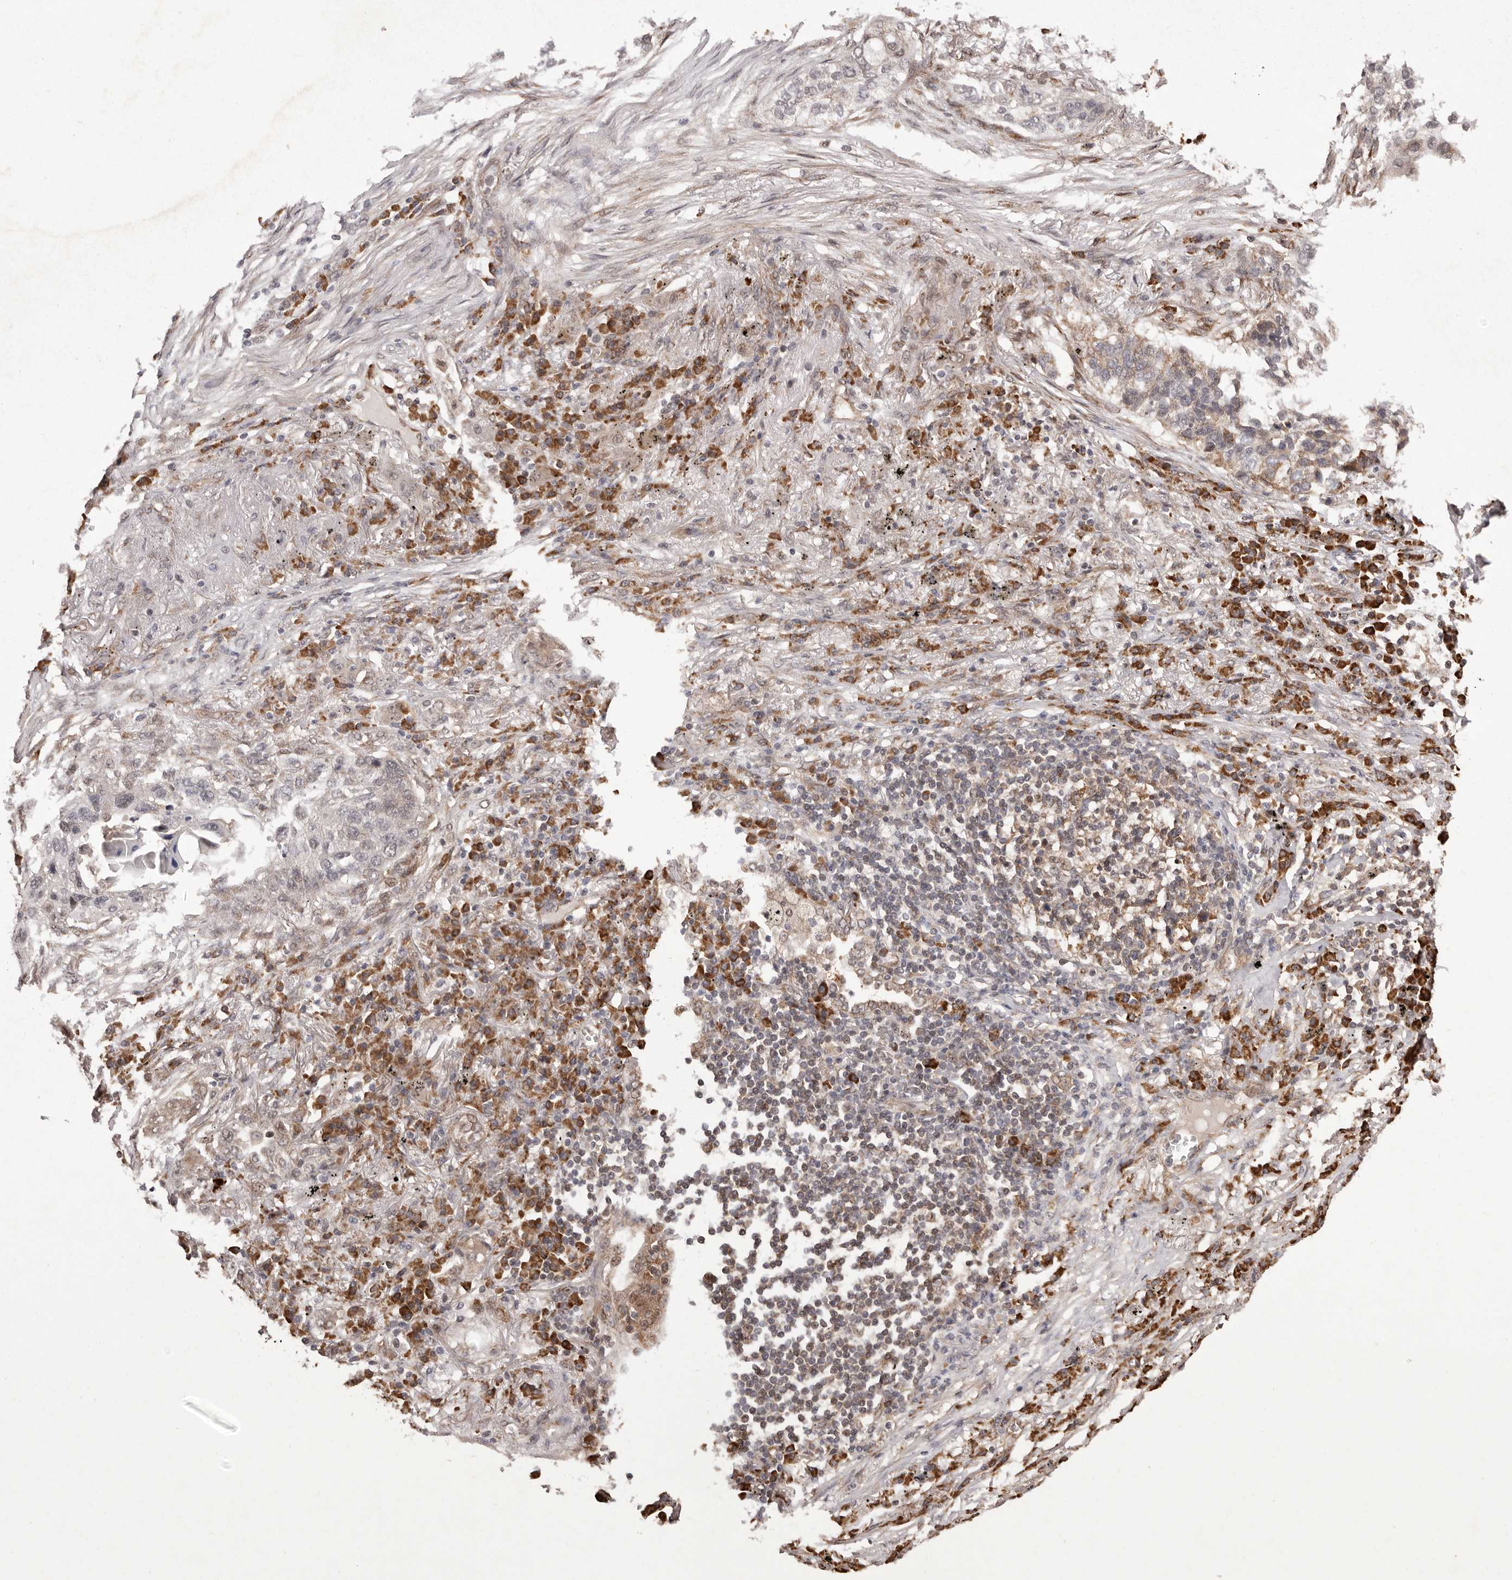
{"staining": {"intensity": "negative", "quantity": "none", "location": "none"}, "tissue": "lung cancer", "cell_type": "Tumor cells", "image_type": "cancer", "snomed": [{"axis": "morphology", "description": "Squamous cell carcinoma, NOS"}, {"axis": "topography", "description": "Lung"}], "caption": "DAB immunohistochemical staining of human lung cancer reveals no significant expression in tumor cells.", "gene": "LRGUK", "patient": {"sex": "female", "age": 63}}